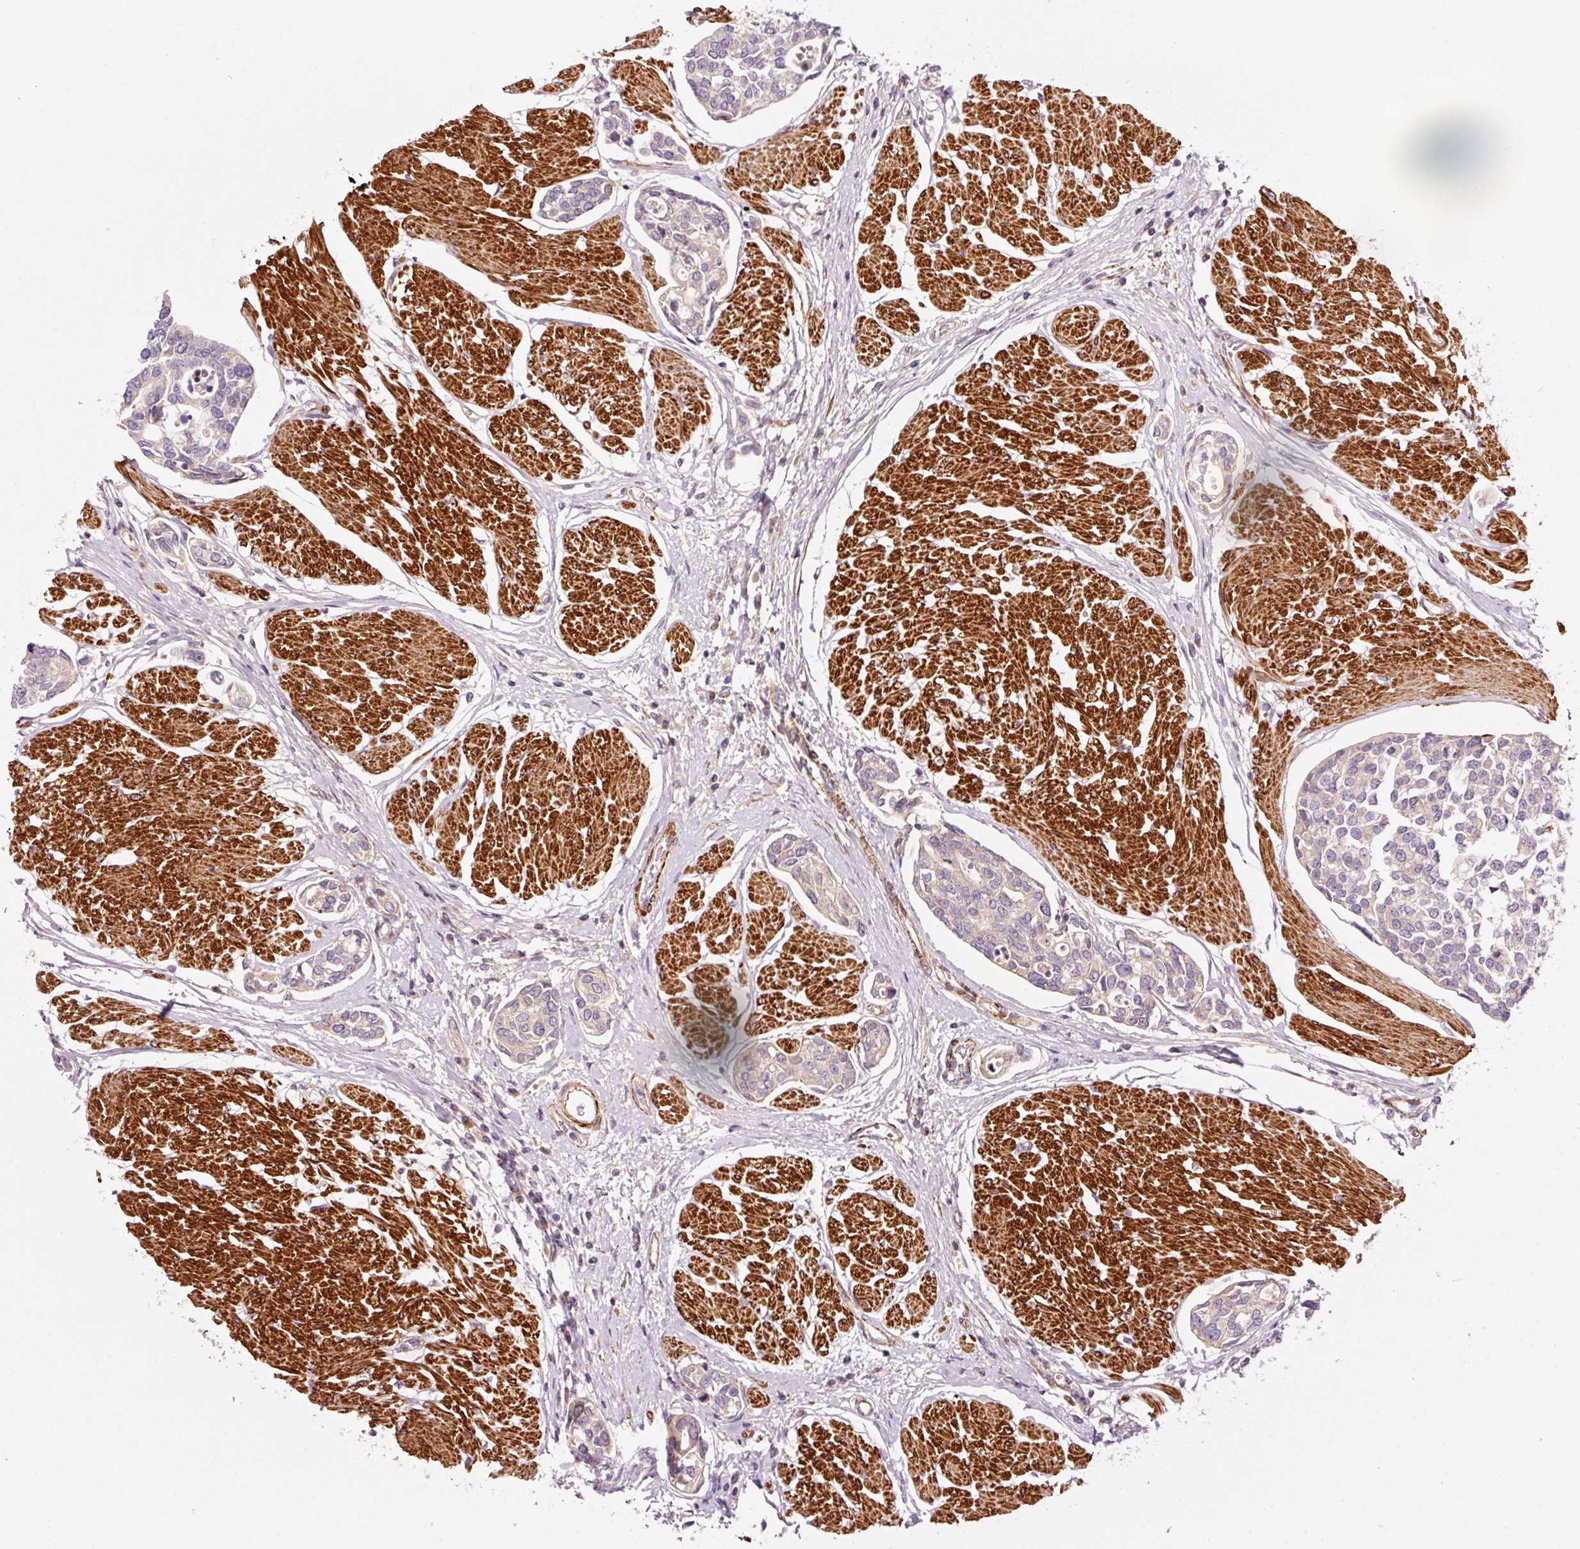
{"staining": {"intensity": "negative", "quantity": "none", "location": "none"}, "tissue": "urothelial cancer", "cell_type": "Tumor cells", "image_type": "cancer", "snomed": [{"axis": "morphology", "description": "Urothelial carcinoma, High grade"}, {"axis": "topography", "description": "Urinary bladder"}], "caption": "High magnification brightfield microscopy of urothelial cancer stained with DAB (brown) and counterstained with hematoxylin (blue): tumor cells show no significant staining.", "gene": "ANKRD20A1", "patient": {"sex": "male", "age": 78}}